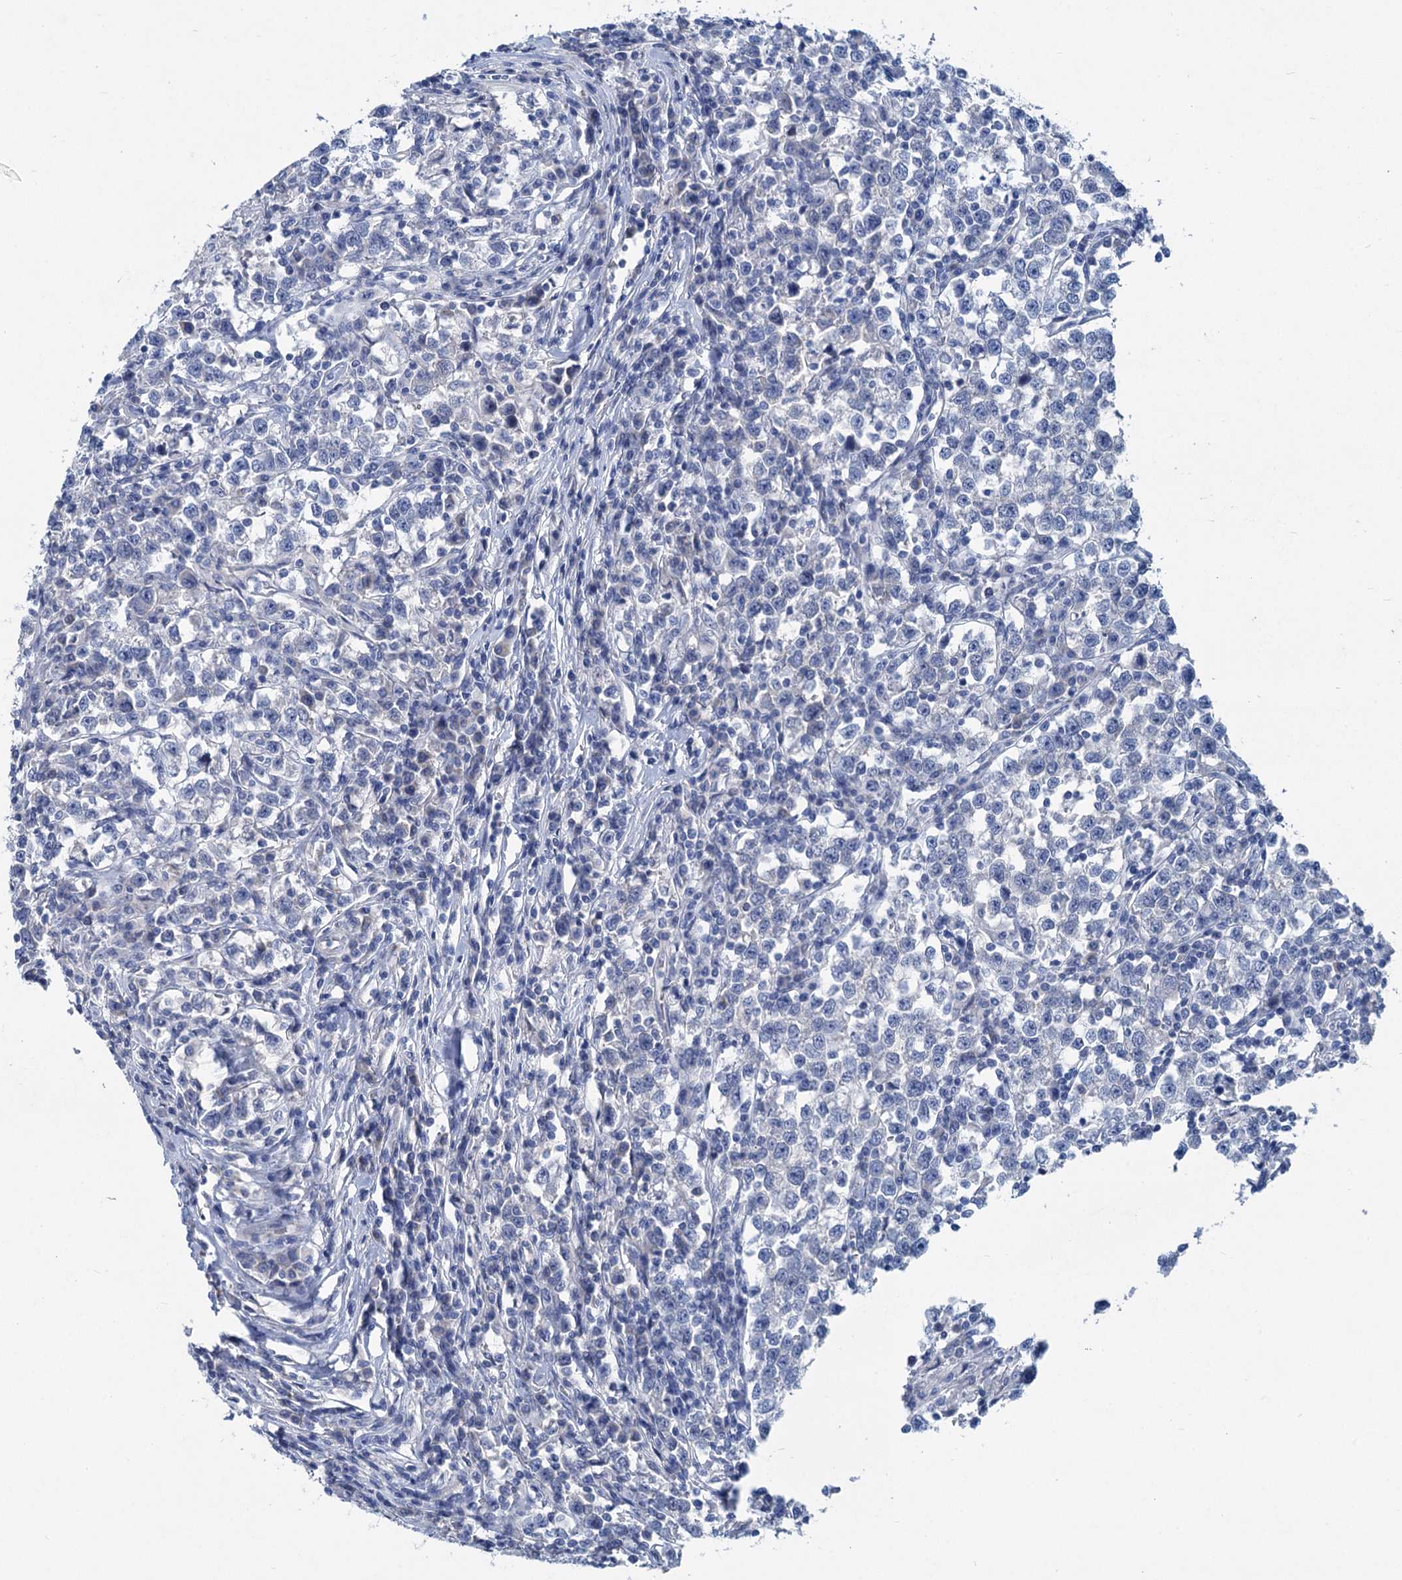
{"staining": {"intensity": "negative", "quantity": "none", "location": "none"}, "tissue": "testis cancer", "cell_type": "Tumor cells", "image_type": "cancer", "snomed": [{"axis": "morphology", "description": "Normal tissue, NOS"}, {"axis": "morphology", "description": "Seminoma, NOS"}, {"axis": "topography", "description": "Testis"}], "caption": "High power microscopy photomicrograph of an IHC histopathology image of seminoma (testis), revealing no significant staining in tumor cells. (DAB immunohistochemistry (IHC) with hematoxylin counter stain).", "gene": "CHDH", "patient": {"sex": "male", "age": 43}}